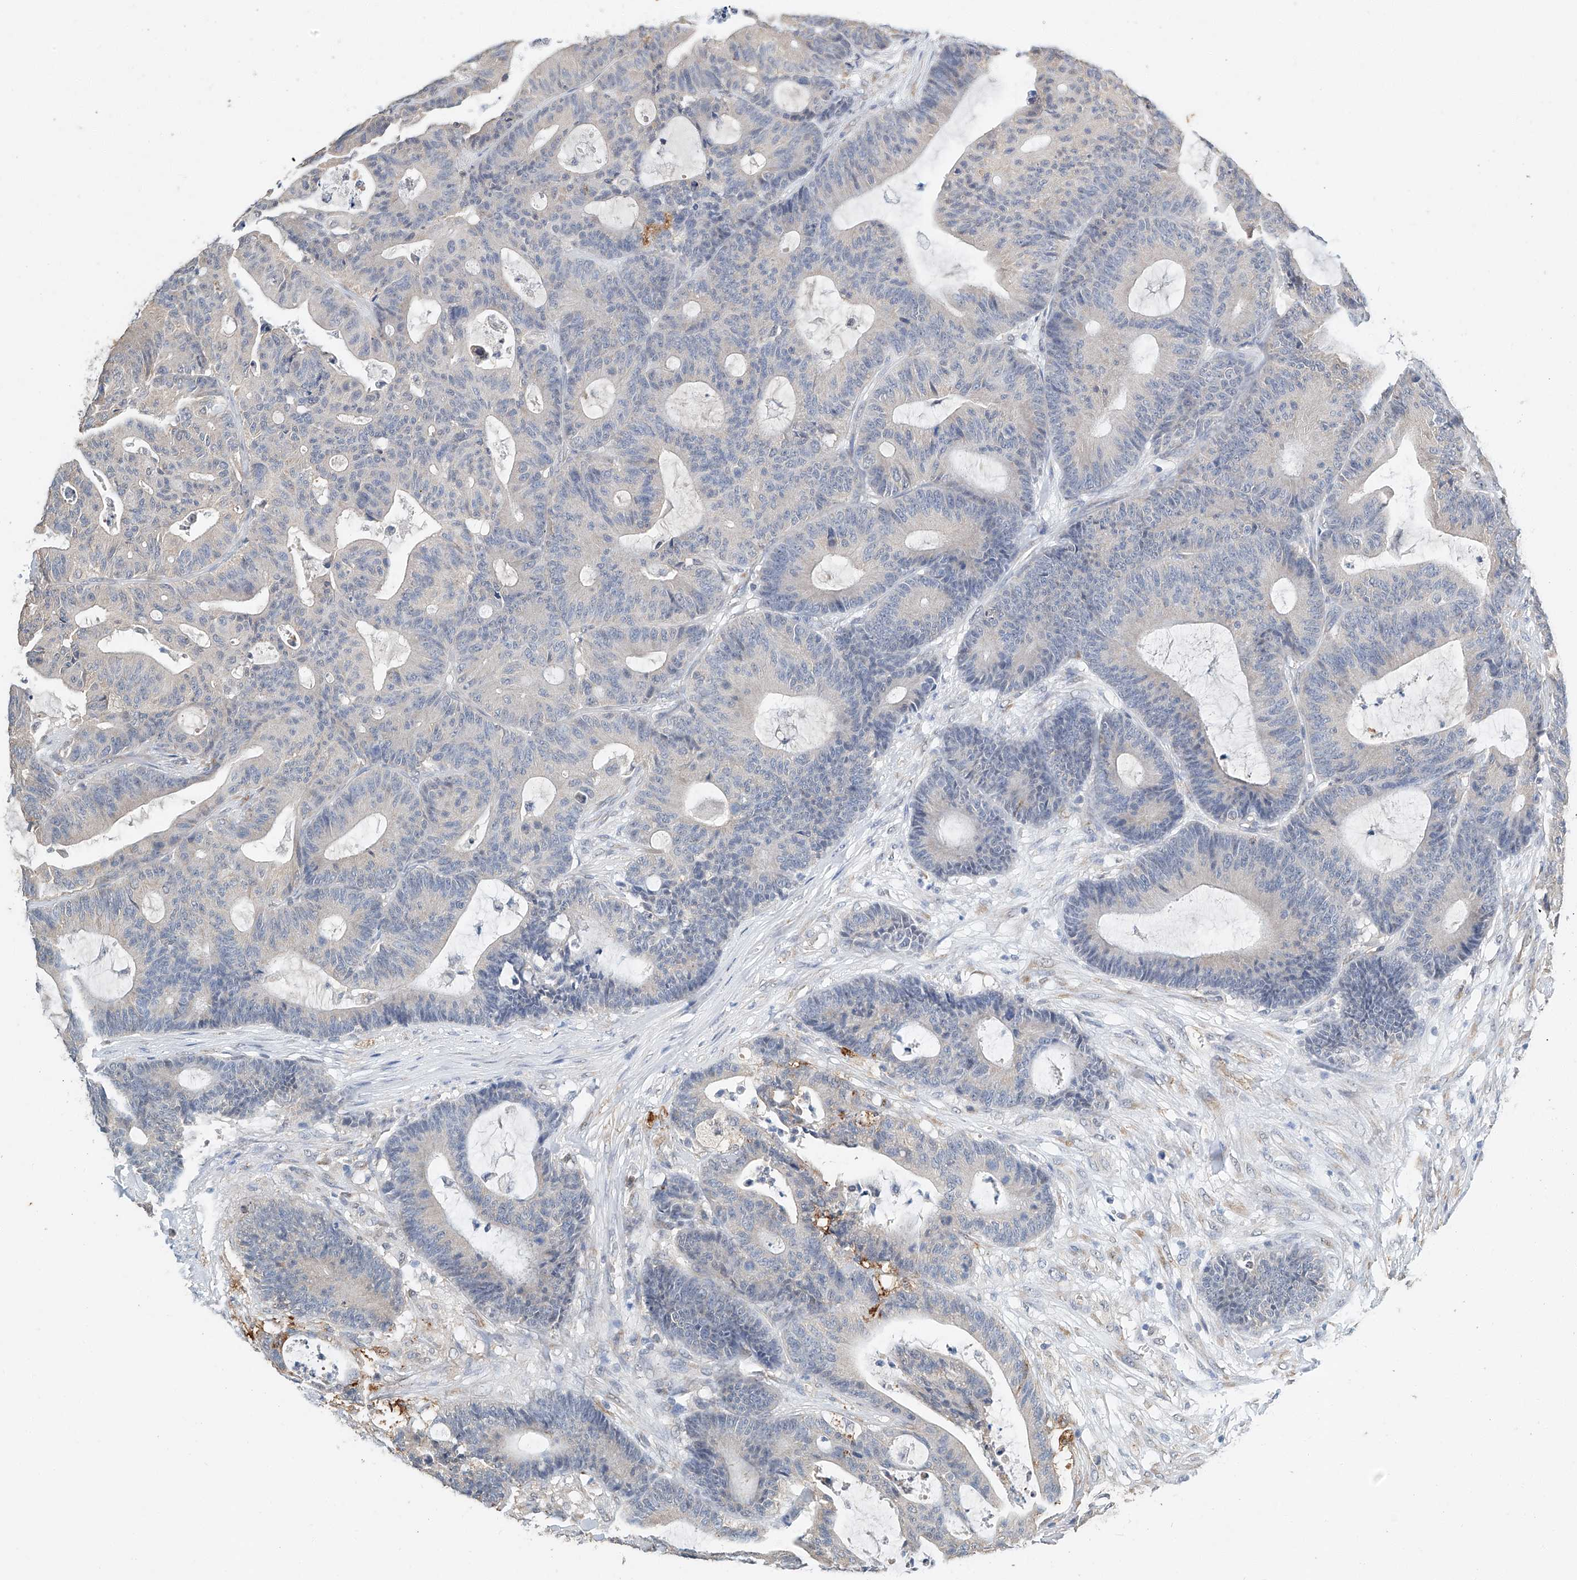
{"staining": {"intensity": "negative", "quantity": "none", "location": "none"}, "tissue": "colorectal cancer", "cell_type": "Tumor cells", "image_type": "cancer", "snomed": [{"axis": "morphology", "description": "Adenocarcinoma, NOS"}, {"axis": "topography", "description": "Colon"}], "caption": "This histopathology image is of adenocarcinoma (colorectal) stained with immunohistochemistry to label a protein in brown with the nuclei are counter-stained blue. There is no positivity in tumor cells.", "gene": "CTDP1", "patient": {"sex": "female", "age": 84}}